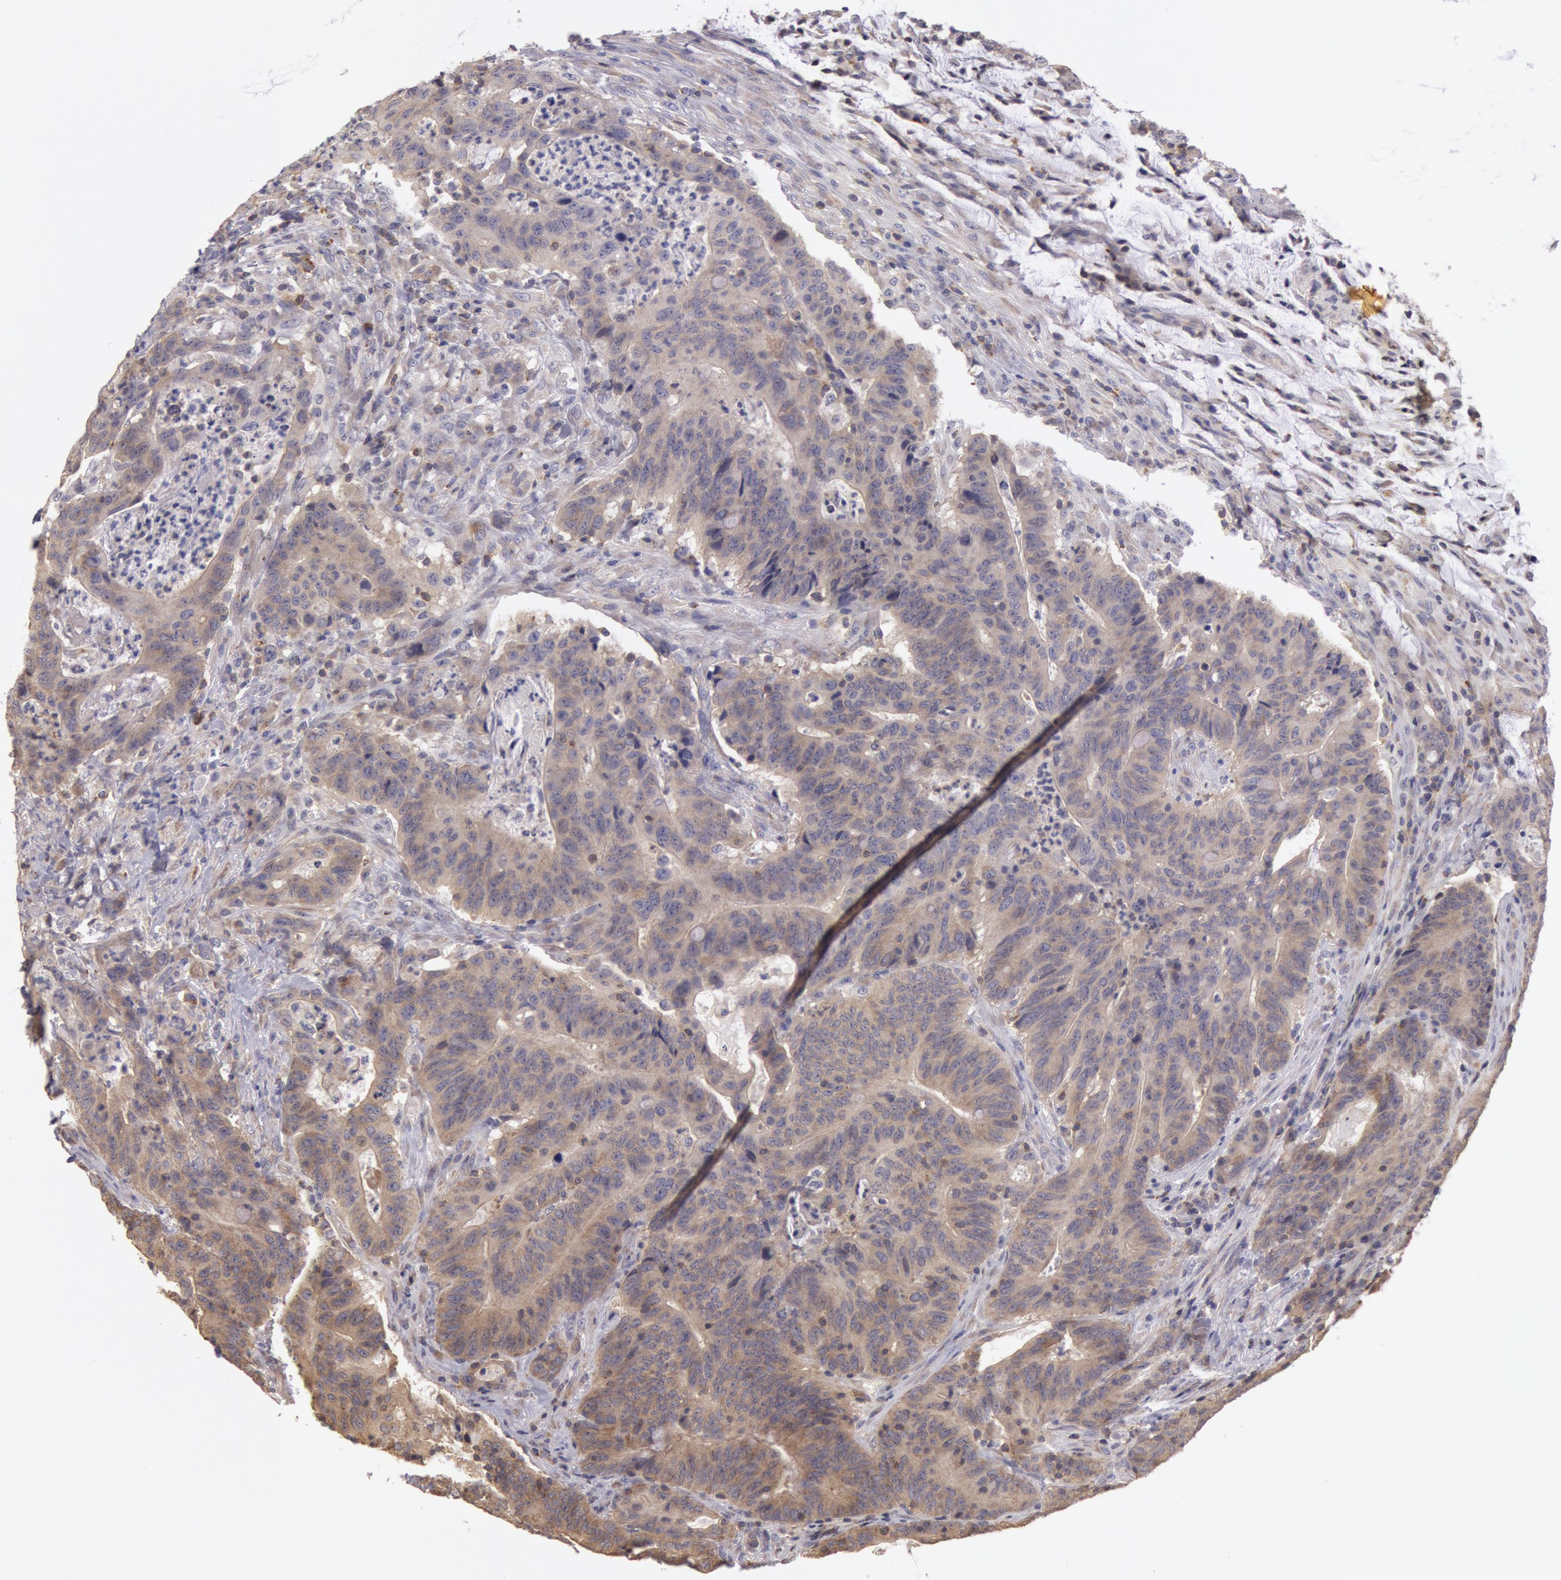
{"staining": {"intensity": "moderate", "quantity": ">75%", "location": "cytoplasmic/membranous"}, "tissue": "colorectal cancer", "cell_type": "Tumor cells", "image_type": "cancer", "snomed": [{"axis": "morphology", "description": "Adenocarcinoma, NOS"}, {"axis": "topography", "description": "Colon"}], "caption": "Moderate cytoplasmic/membranous staining is present in approximately >75% of tumor cells in colorectal adenocarcinoma. Using DAB (3,3'-diaminobenzidine) (brown) and hematoxylin (blue) stains, captured at high magnification using brightfield microscopy.", "gene": "NMT2", "patient": {"sex": "male", "age": 54}}